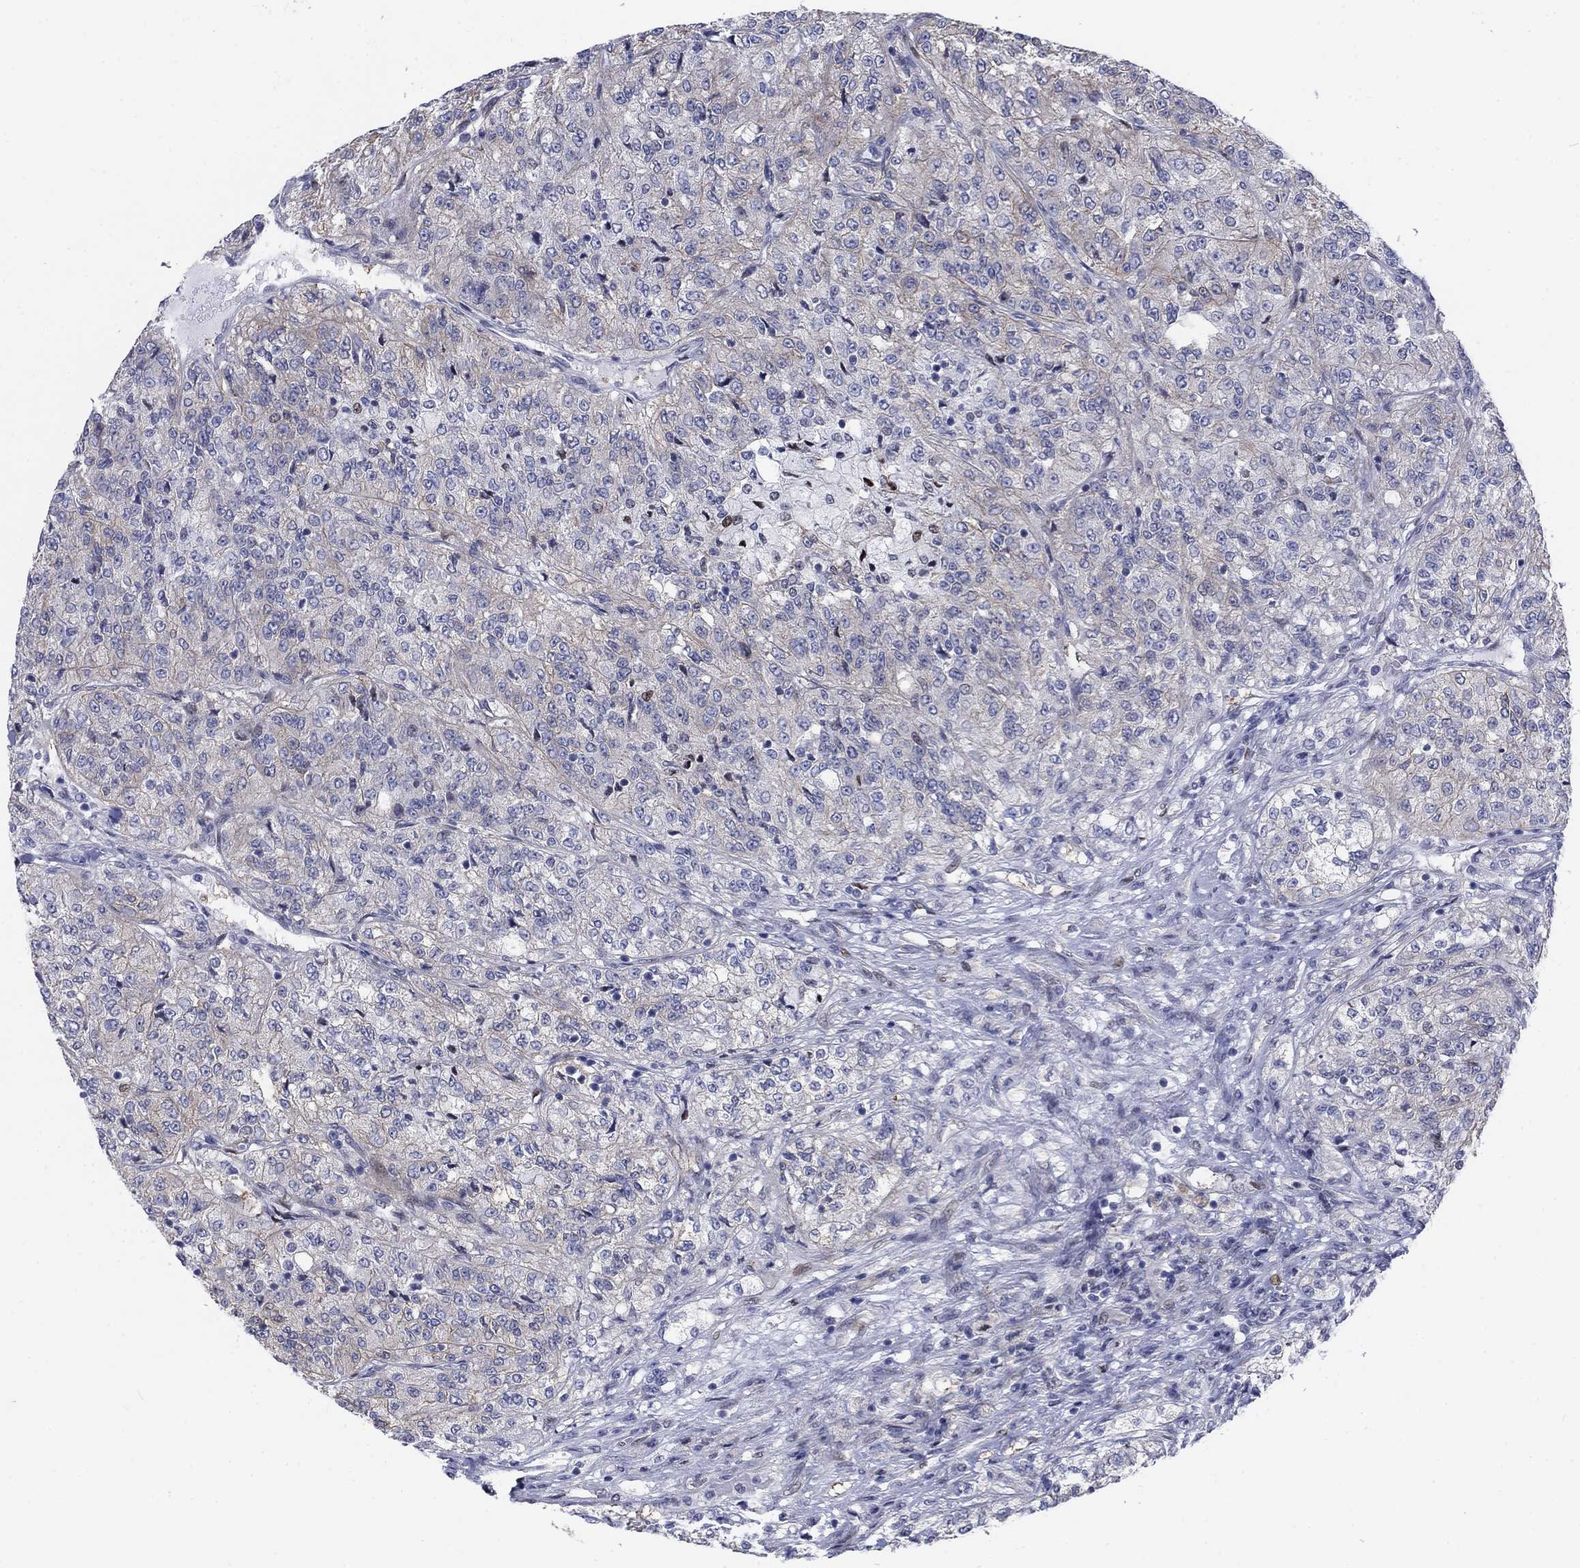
{"staining": {"intensity": "weak", "quantity": "25%-75%", "location": "cytoplasmic/membranous"}, "tissue": "renal cancer", "cell_type": "Tumor cells", "image_type": "cancer", "snomed": [{"axis": "morphology", "description": "Adenocarcinoma, NOS"}, {"axis": "topography", "description": "Kidney"}], "caption": "A low amount of weak cytoplasmic/membranous expression is present in approximately 25%-75% of tumor cells in adenocarcinoma (renal) tissue.", "gene": "MYO3A", "patient": {"sex": "female", "age": 63}}